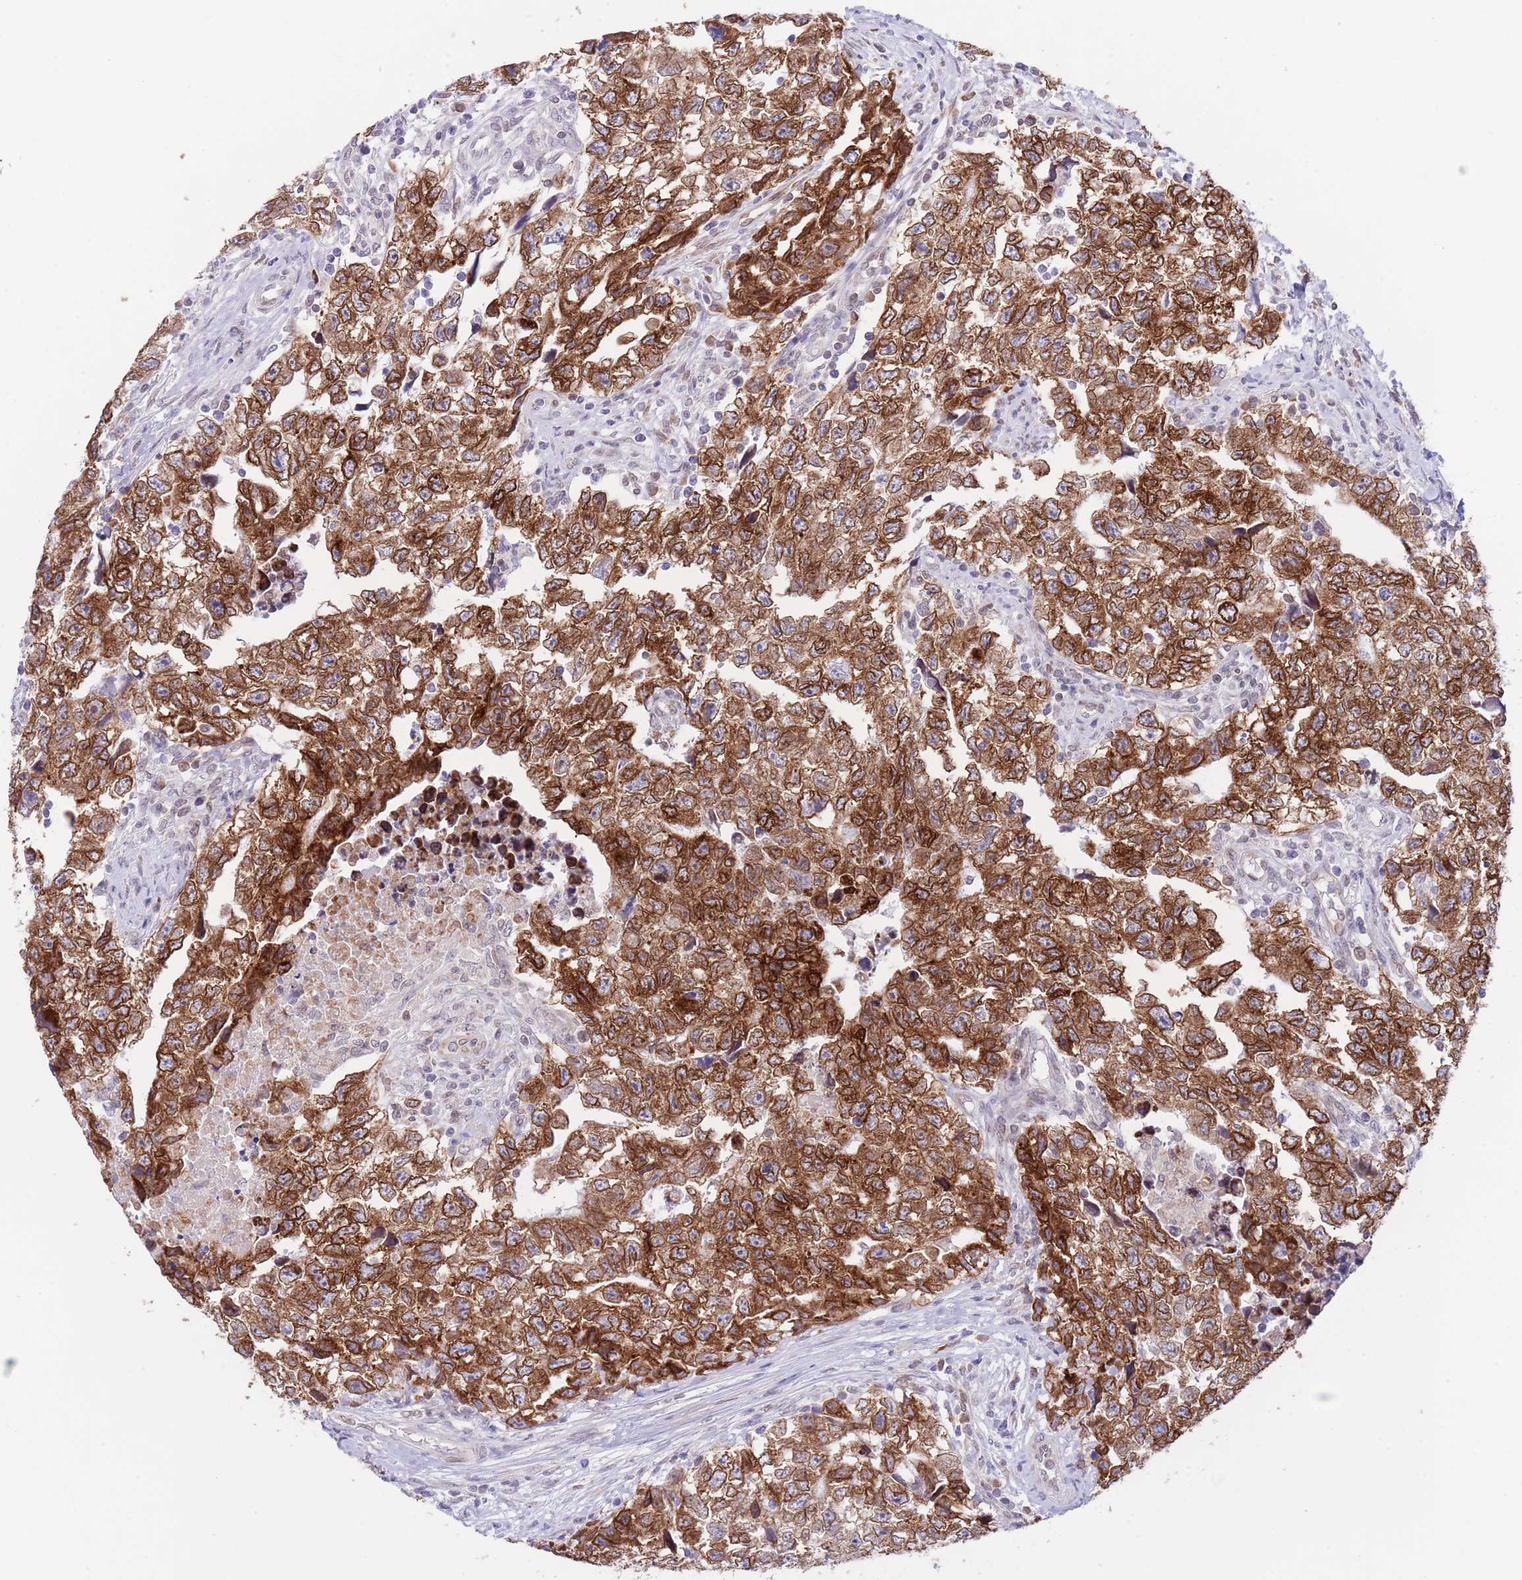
{"staining": {"intensity": "strong", "quantity": ">75%", "location": "cytoplasmic/membranous,nuclear"}, "tissue": "testis cancer", "cell_type": "Tumor cells", "image_type": "cancer", "snomed": [{"axis": "morphology", "description": "Carcinoma, Embryonal, NOS"}, {"axis": "topography", "description": "Testis"}], "caption": "Testis cancer (embryonal carcinoma) was stained to show a protein in brown. There is high levels of strong cytoplasmic/membranous and nuclear staining in about >75% of tumor cells.", "gene": "EBPL", "patient": {"sex": "male", "age": 22}}